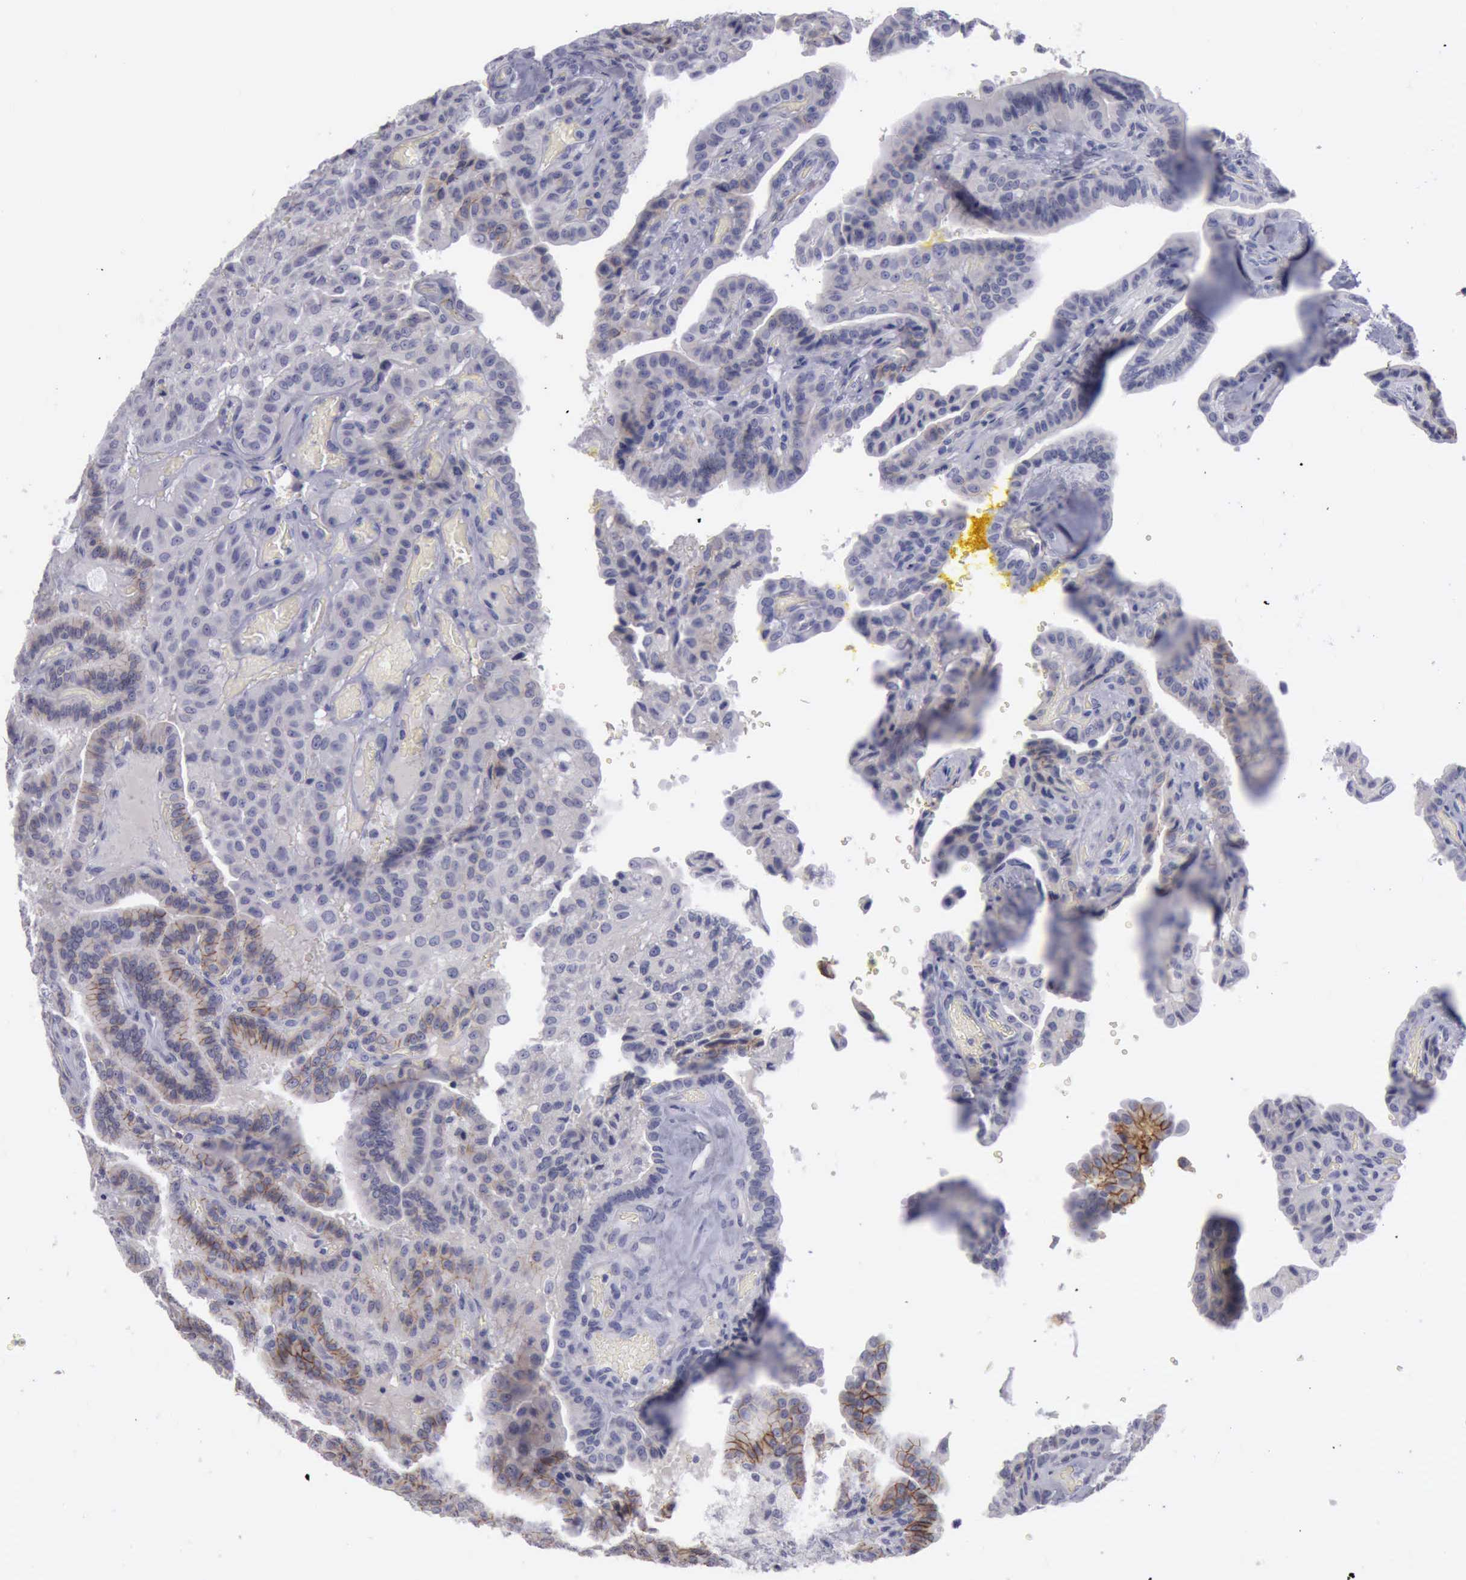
{"staining": {"intensity": "moderate", "quantity": "25%-75%", "location": "cytoplasmic/membranous"}, "tissue": "thyroid cancer", "cell_type": "Tumor cells", "image_type": "cancer", "snomed": [{"axis": "morphology", "description": "Papillary adenocarcinoma, NOS"}, {"axis": "topography", "description": "Thyroid gland"}], "caption": "A brown stain shows moderate cytoplasmic/membranous expression of a protein in thyroid cancer tumor cells. (DAB (3,3'-diaminobenzidine) IHC with brightfield microscopy, high magnification).", "gene": "CDH2", "patient": {"sex": "male", "age": 87}}